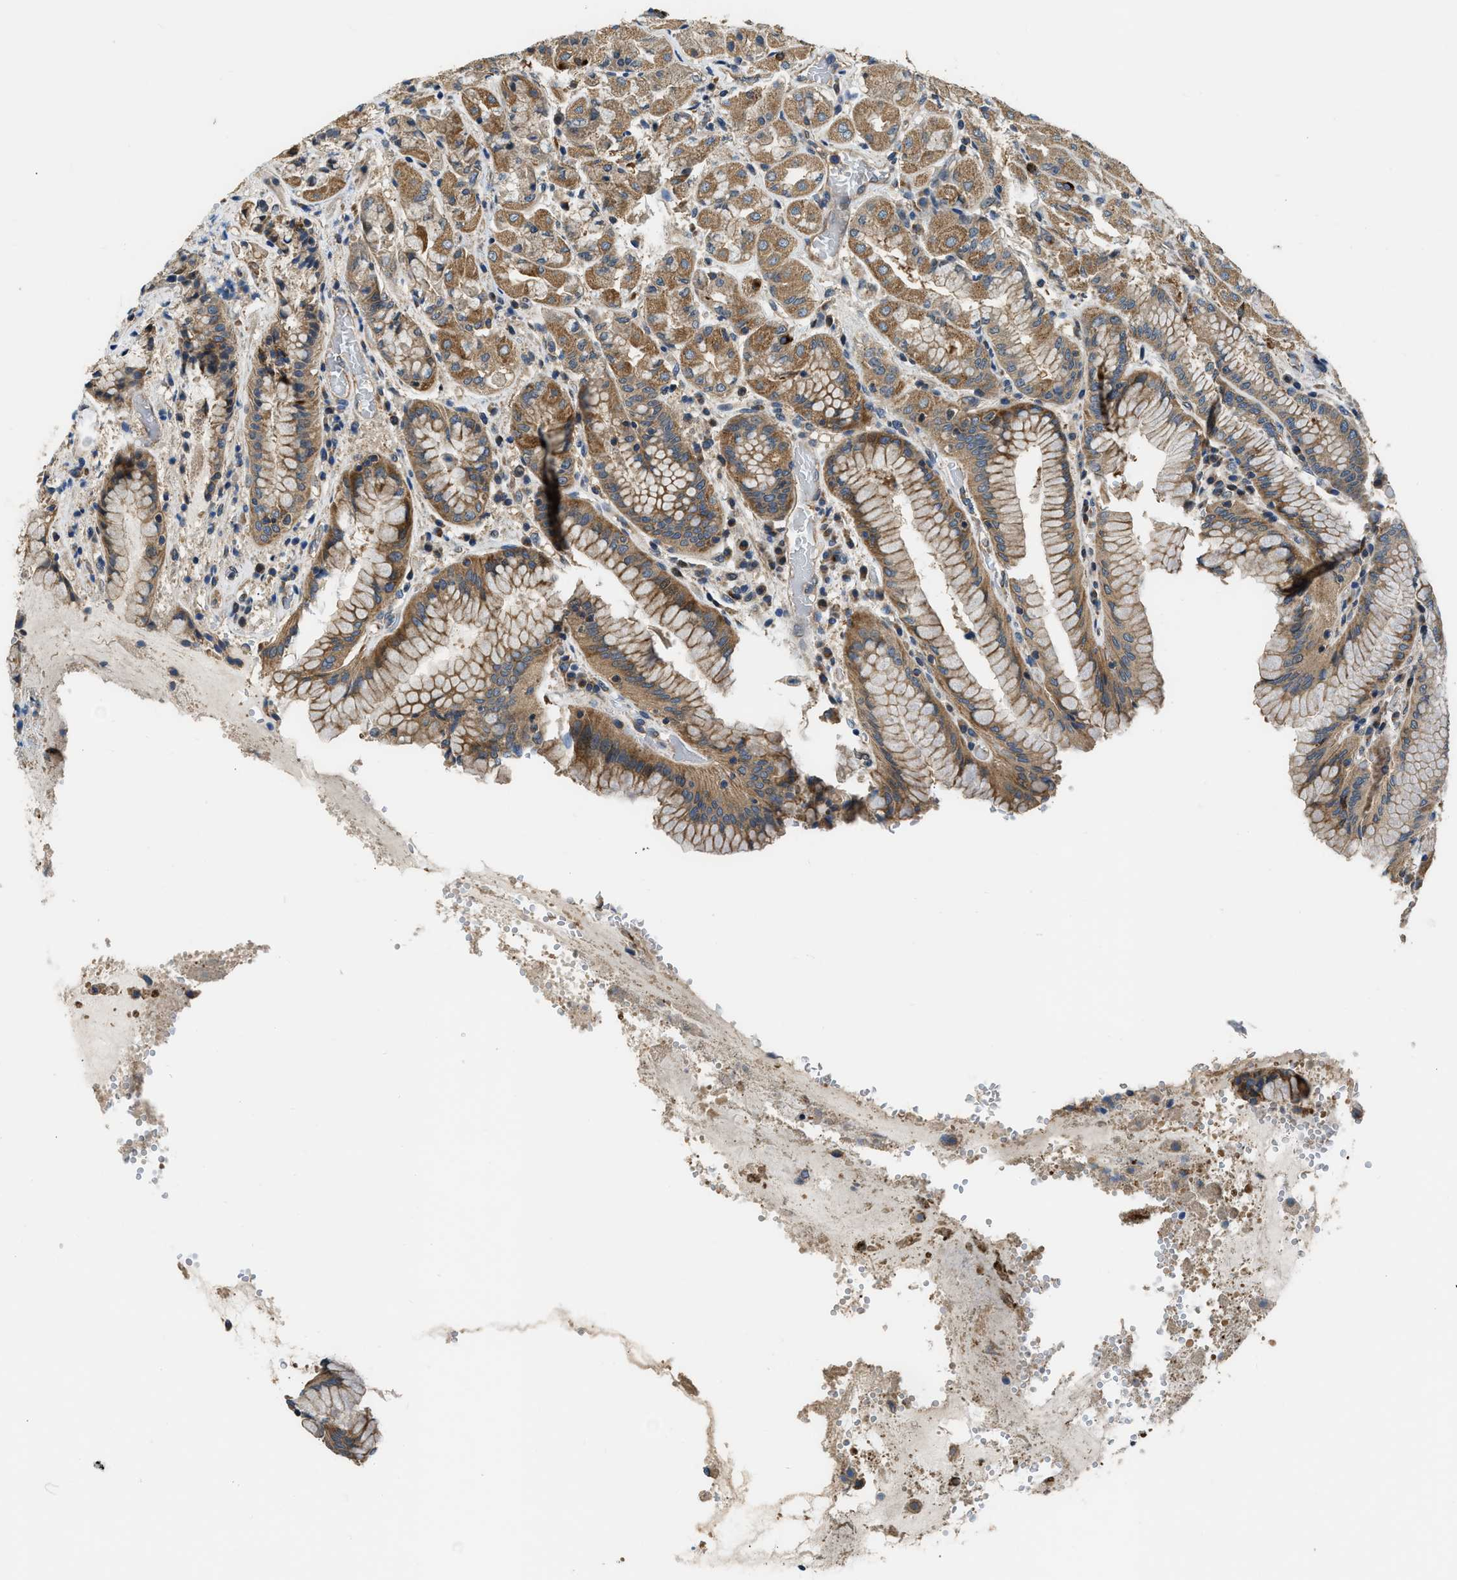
{"staining": {"intensity": "strong", "quantity": "25%-75%", "location": "cytoplasmic/membranous"}, "tissue": "stomach", "cell_type": "Glandular cells", "image_type": "normal", "snomed": [{"axis": "morphology", "description": "Normal tissue, NOS"}, {"axis": "topography", "description": "Stomach"}, {"axis": "topography", "description": "Stomach, lower"}], "caption": "Stomach stained for a protein (brown) exhibits strong cytoplasmic/membranous positive expression in approximately 25%-75% of glandular cells.", "gene": "IL3RA", "patient": {"sex": "female", "age": 56}}